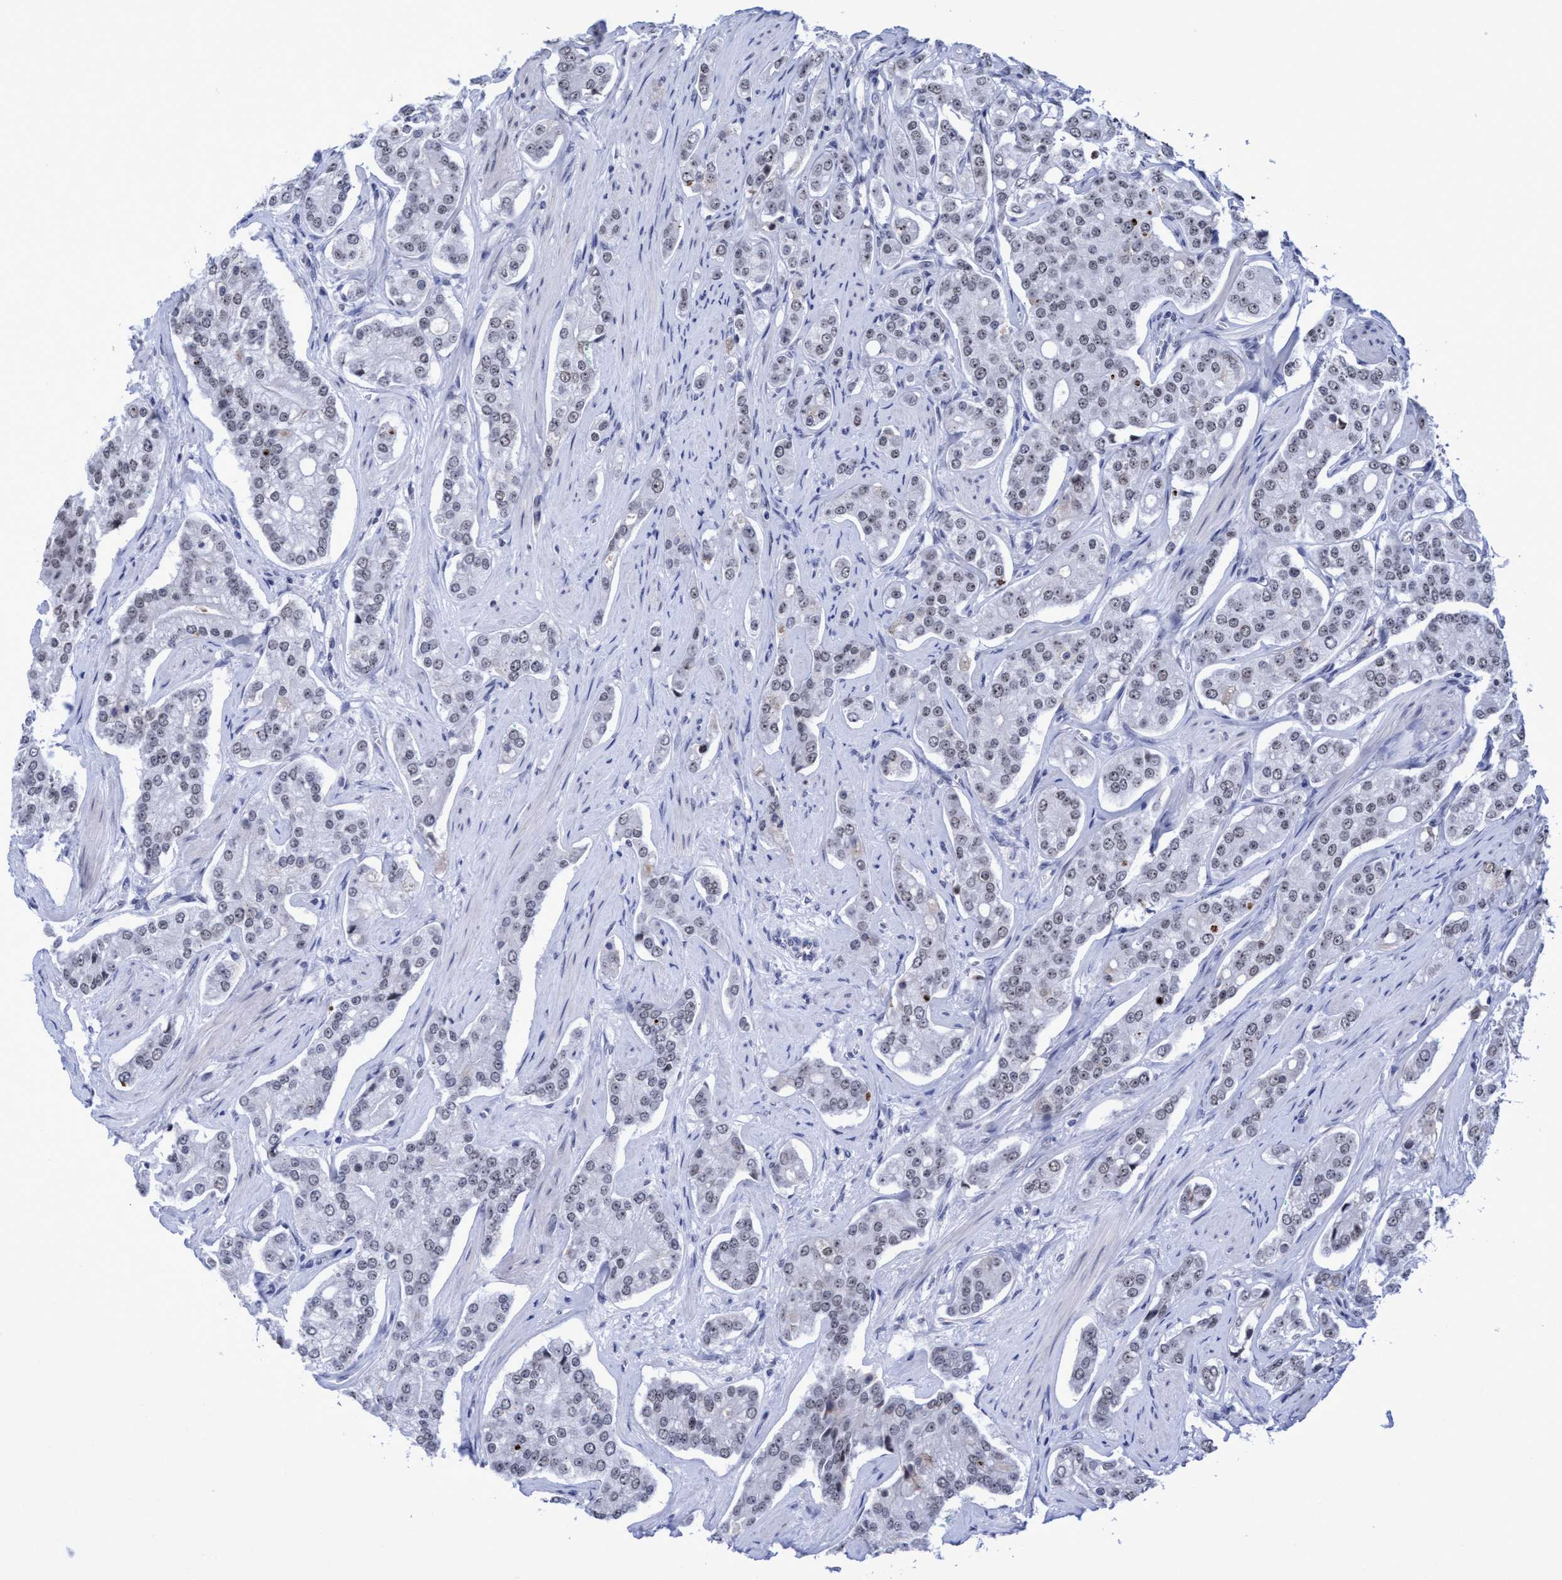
{"staining": {"intensity": "weak", "quantity": "<25%", "location": "nuclear"}, "tissue": "prostate cancer", "cell_type": "Tumor cells", "image_type": "cancer", "snomed": [{"axis": "morphology", "description": "Adenocarcinoma, High grade"}, {"axis": "topography", "description": "Prostate"}], "caption": "High-grade adenocarcinoma (prostate) was stained to show a protein in brown. There is no significant positivity in tumor cells.", "gene": "EFCAB10", "patient": {"sex": "male", "age": 71}}